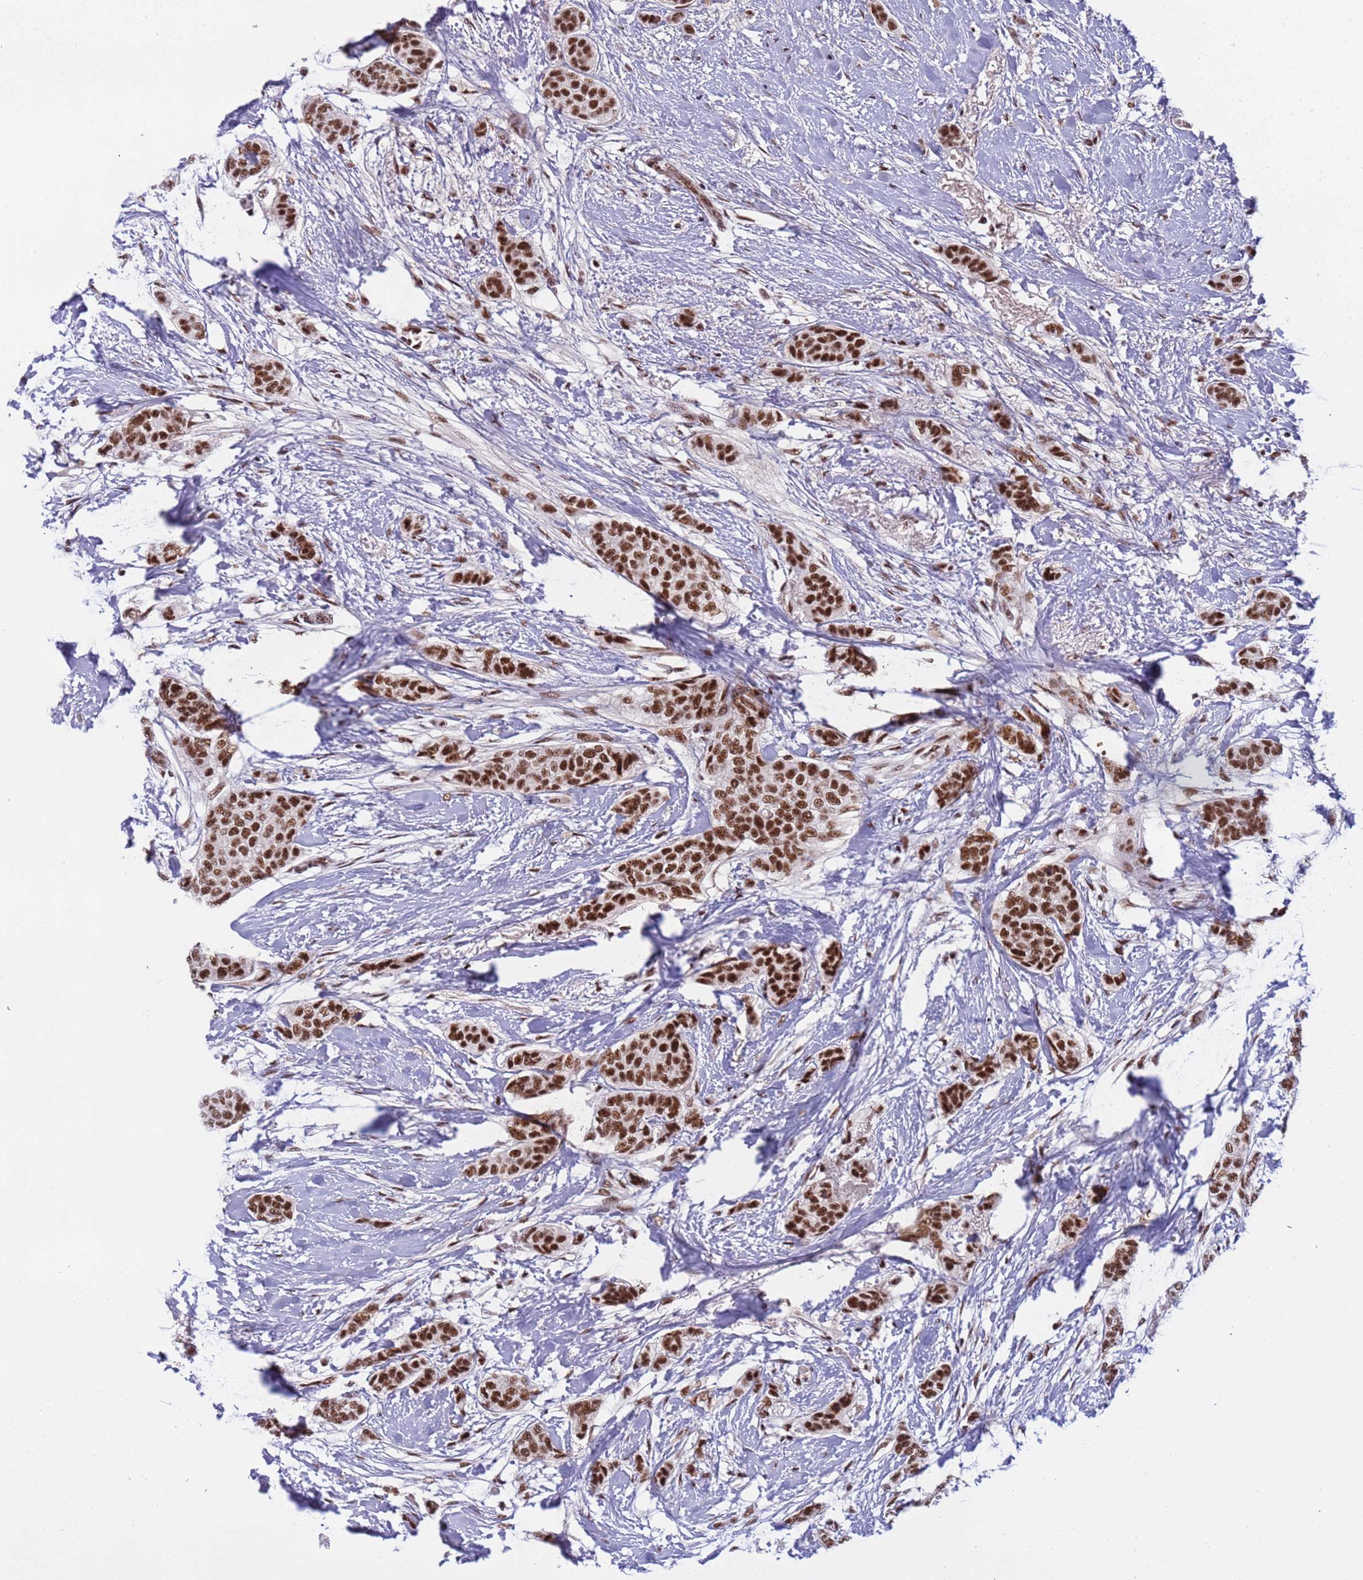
{"staining": {"intensity": "strong", "quantity": ">75%", "location": "nuclear"}, "tissue": "breast cancer", "cell_type": "Tumor cells", "image_type": "cancer", "snomed": [{"axis": "morphology", "description": "Duct carcinoma"}, {"axis": "topography", "description": "Breast"}], "caption": "Intraductal carcinoma (breast) stained with a brown dye reveals strong nuclear positive staining in about >75% of tumor cells.", "gene": "SRRT", "patient": {"sex": "female", "age": 72}}